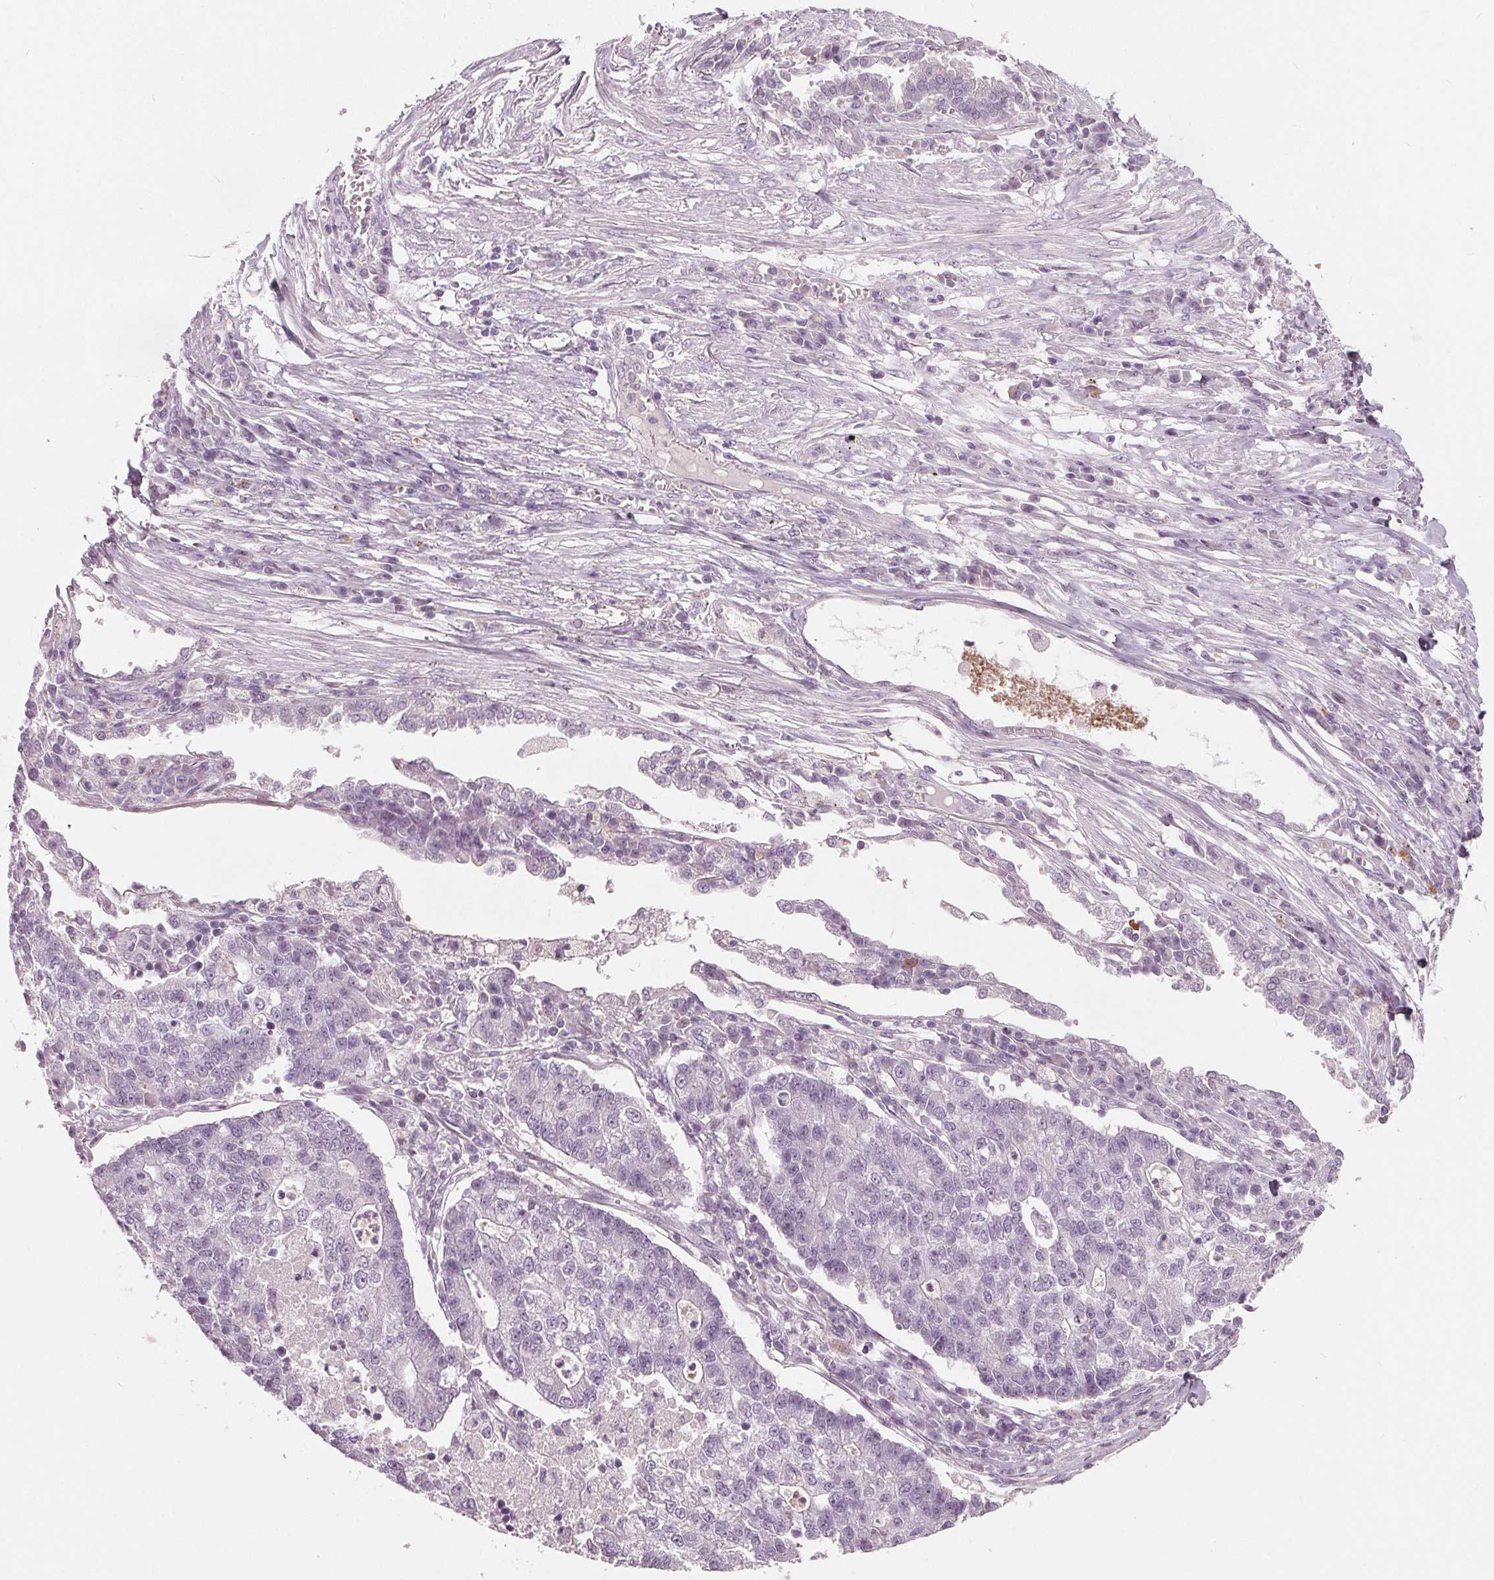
{"staining": {"intensity": "negative", "quantity": "none", "location": "none"}, "tissue": "lung cancer", "cell_type": "Tumor cells", "image_type": "cancer", "snomed": [{"axis": "morphology", "description": "Adenocarcinoma, NOS"}, {"axis": "topography", "description": "Lung"}], "caption": "Immunohistochemical staining of human lung adenocarcinoma displays no significant expression in tumor cells. (IHC, brightfield microscopy, high magnification).", "gene": "TKFC", "patient": {"sex": "male", "age": 57}}